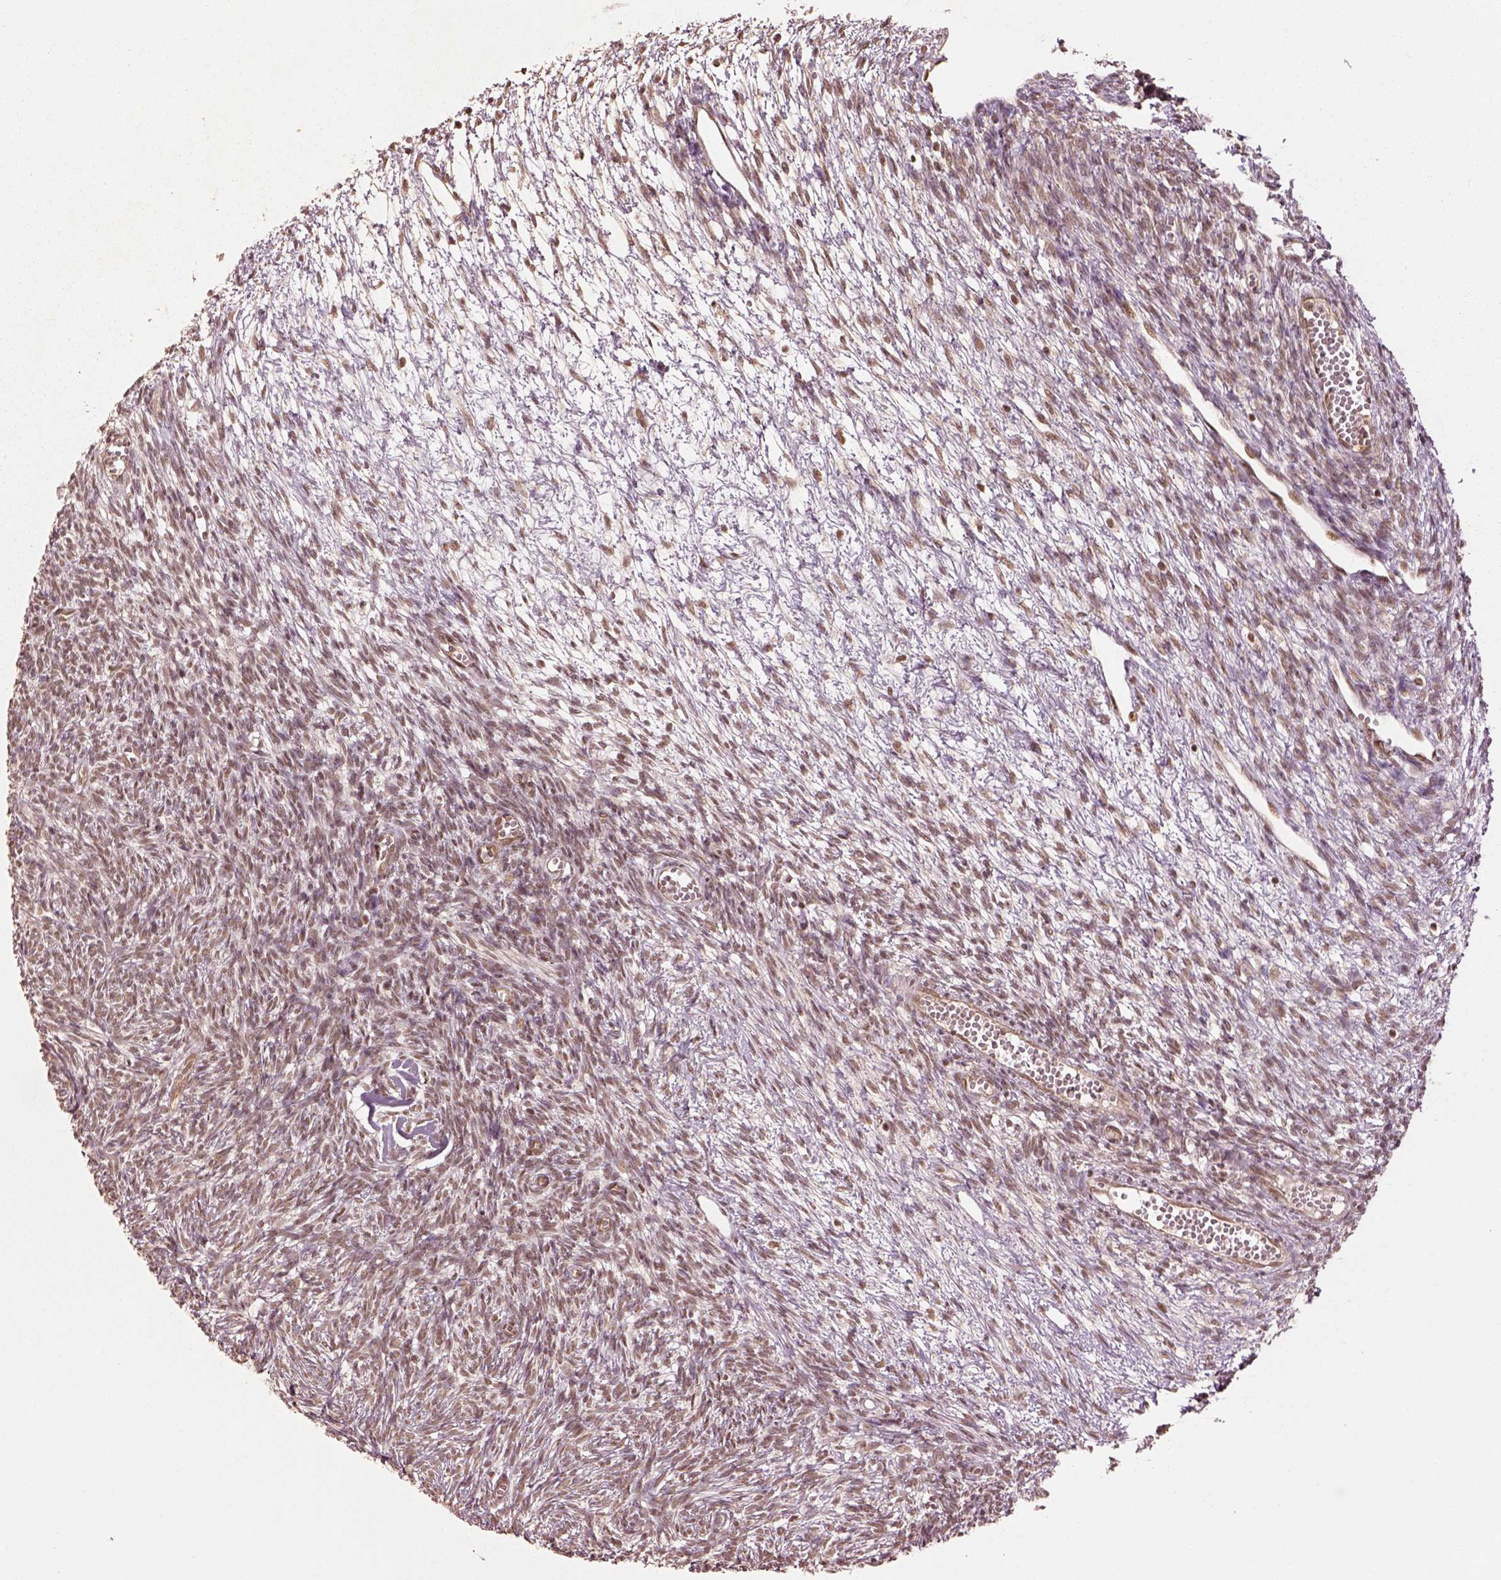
{"staining": {"intensity": "moderate", "quantity": ">75%", "location": "cytoplasmic/membranous,nuclear"}, "tissue": "ovary", "cell_type": "Follicle cells", "image_type": "normal", "snomed": [{"axis": "morphology", "description": "Normal tissue, NOS"}, {"axis": "topography", "description": "Ovary"}], "caption": "Immunohistochemical staining of normal ovary displays medium levels of moderate cytoplasmic/membranous,nuclear expression in about >75% of follicle cells. (Brightfield microscopy of DAB IHC at high magnification).", "gene": "BRD9", "patient": {"sex": "female", "age": 43}}